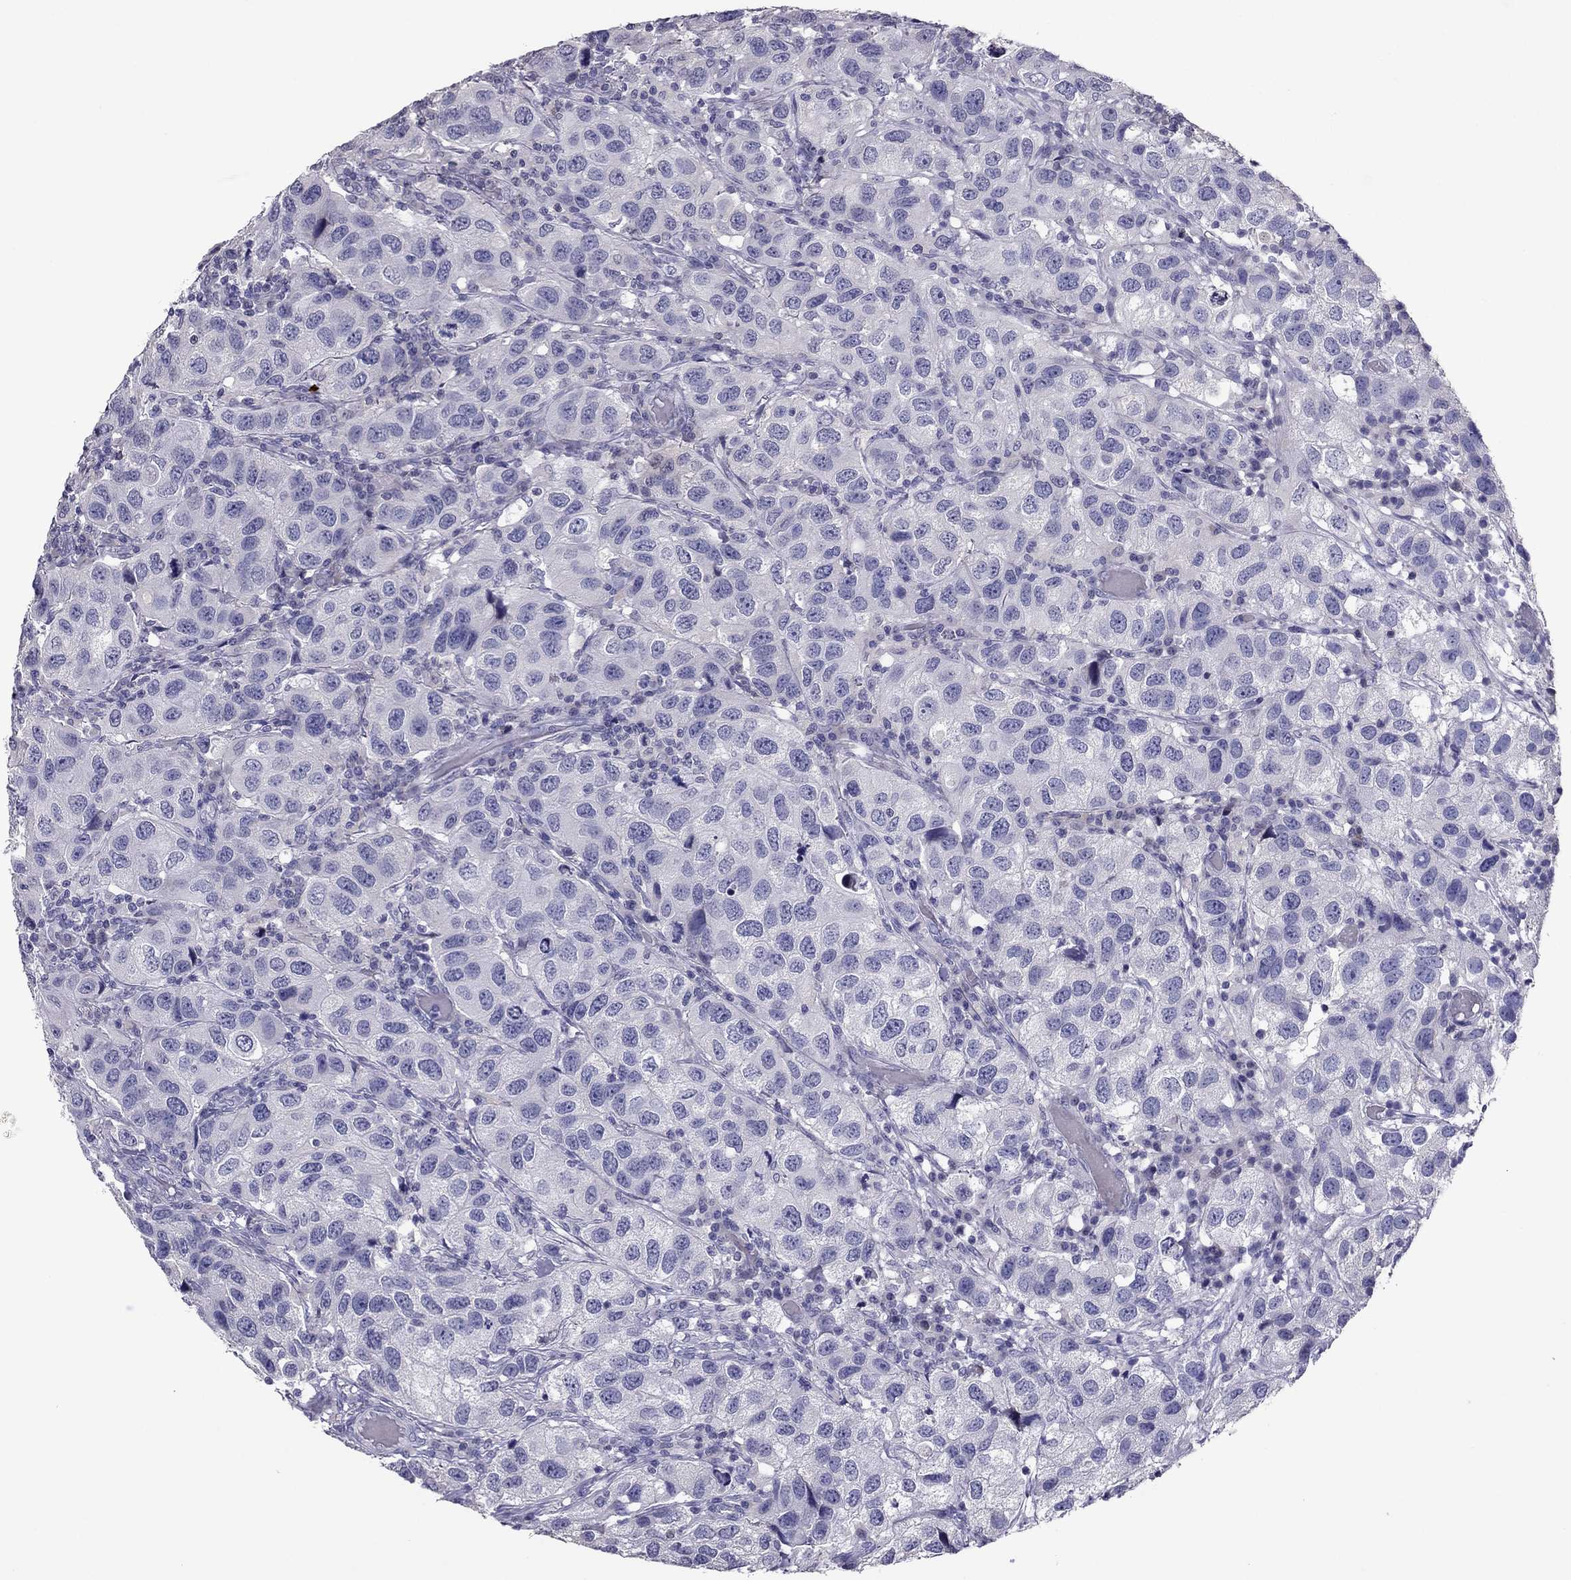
{"staining": {"intensity": "negative", "quantity": "none", "location": "none"}, "tissue": "urothelial cancer", "cell_type": "Tumor cells", "image_type": "cancer", "snomed": [{"axis": "morphology", "description": "Urothelial carcinoma, High grade"}, {"axis": "topography", "description": "Urinary bladder"}], "caption": "Urothelial carcinoma (high-grade) stained for a protein using IHC reveals no staining tumor cells.", "gene": "RGS8", "patient": {"sex": "male", "age": 79}}